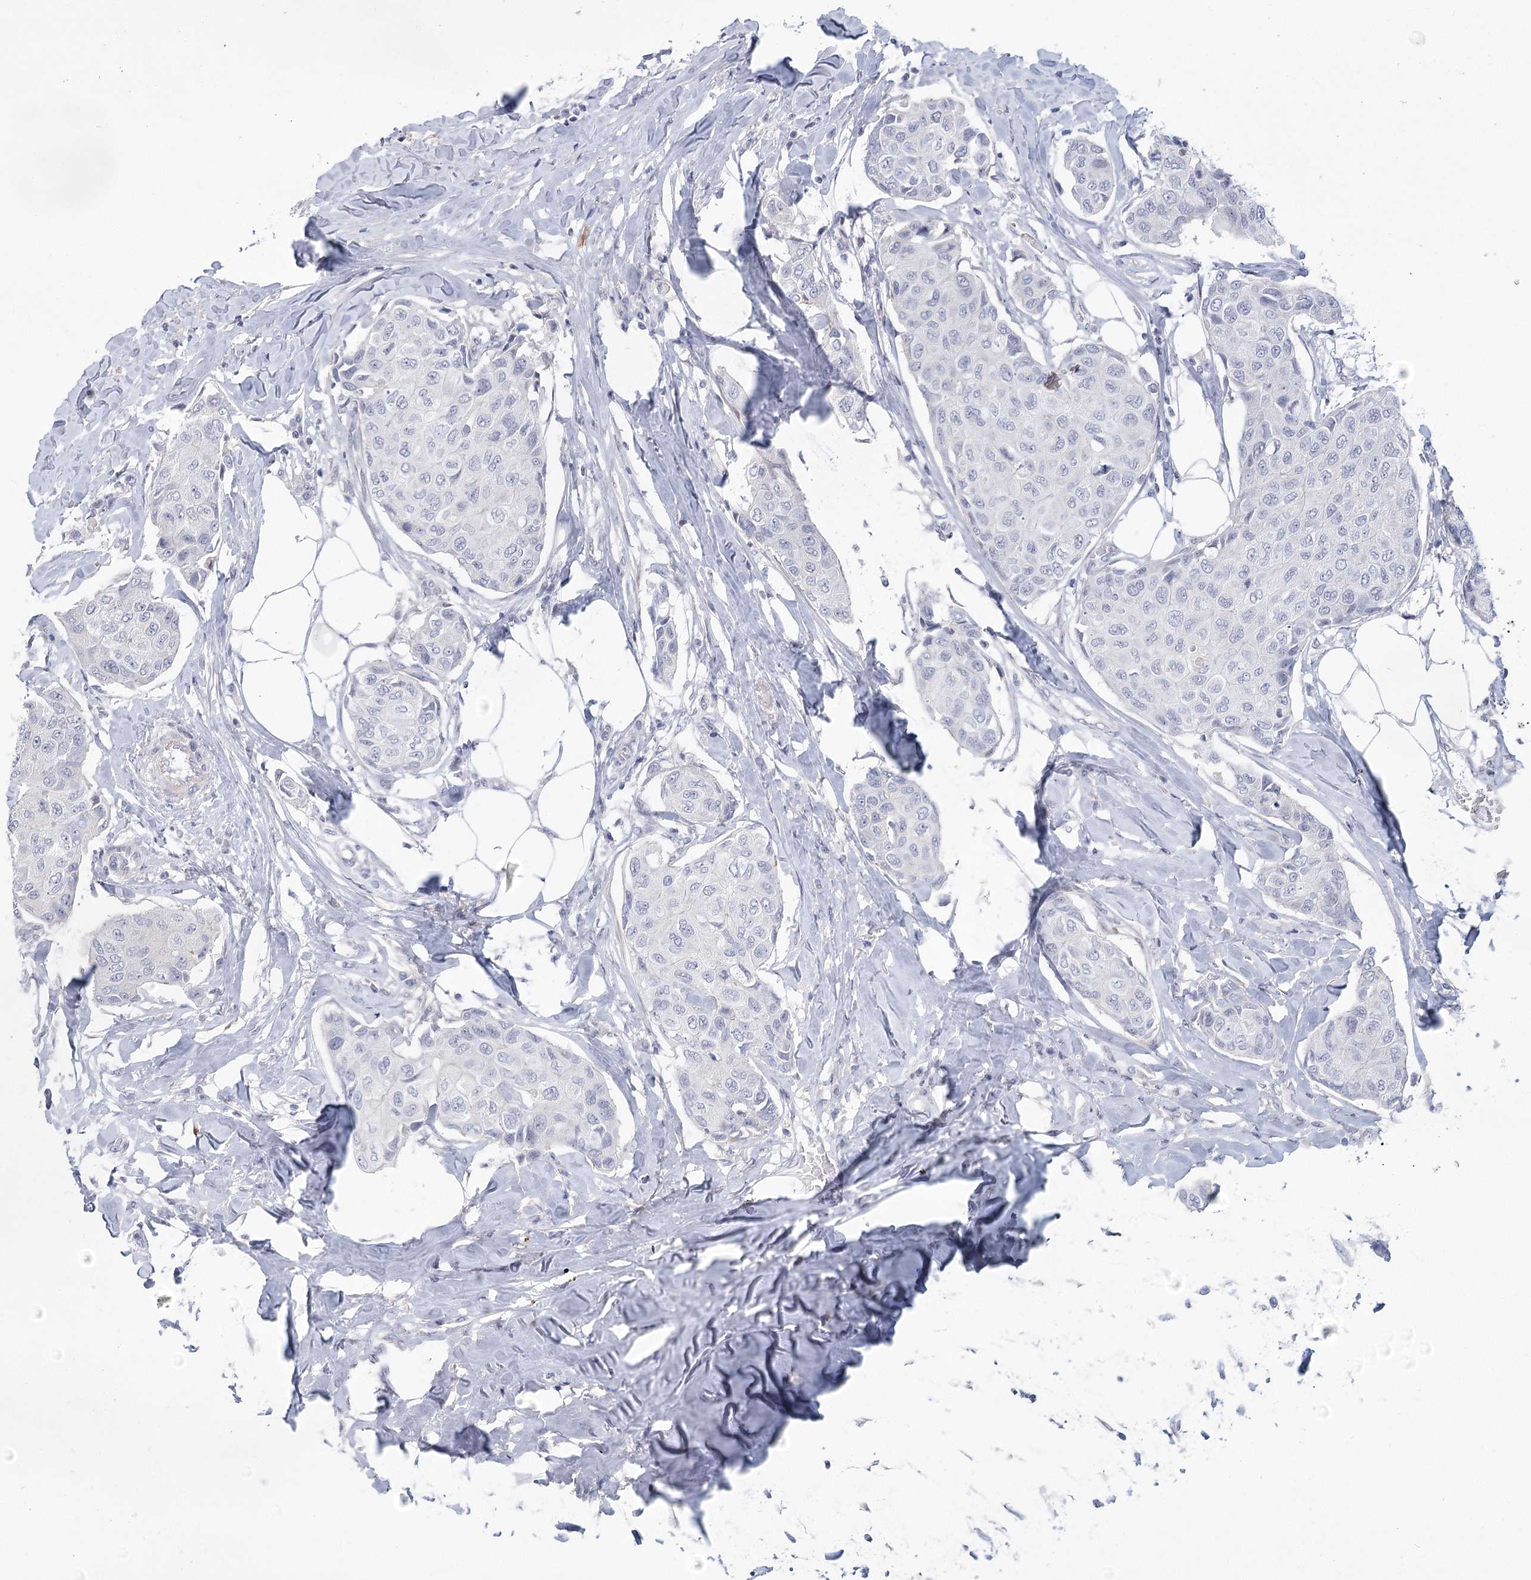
{"staining": {"intensity": "negative", "quantity": "none", "location": "none"}, "tissue": "breast cancer", "cell_type": "Tumor cells", "image_type": "cancer", "snomed": [{"axis": "morphology", "description": "Duct carcinoma"}, {"axis": "topography", "description": "Breast"}], "caption": "Immunohistochemistry (IHC) image of human breast cancer stained for a protein (brown), which exhibits no staining in tumor cells.", "gene": "FAM76B", "patient": {"sex": "female", "age": 80}}